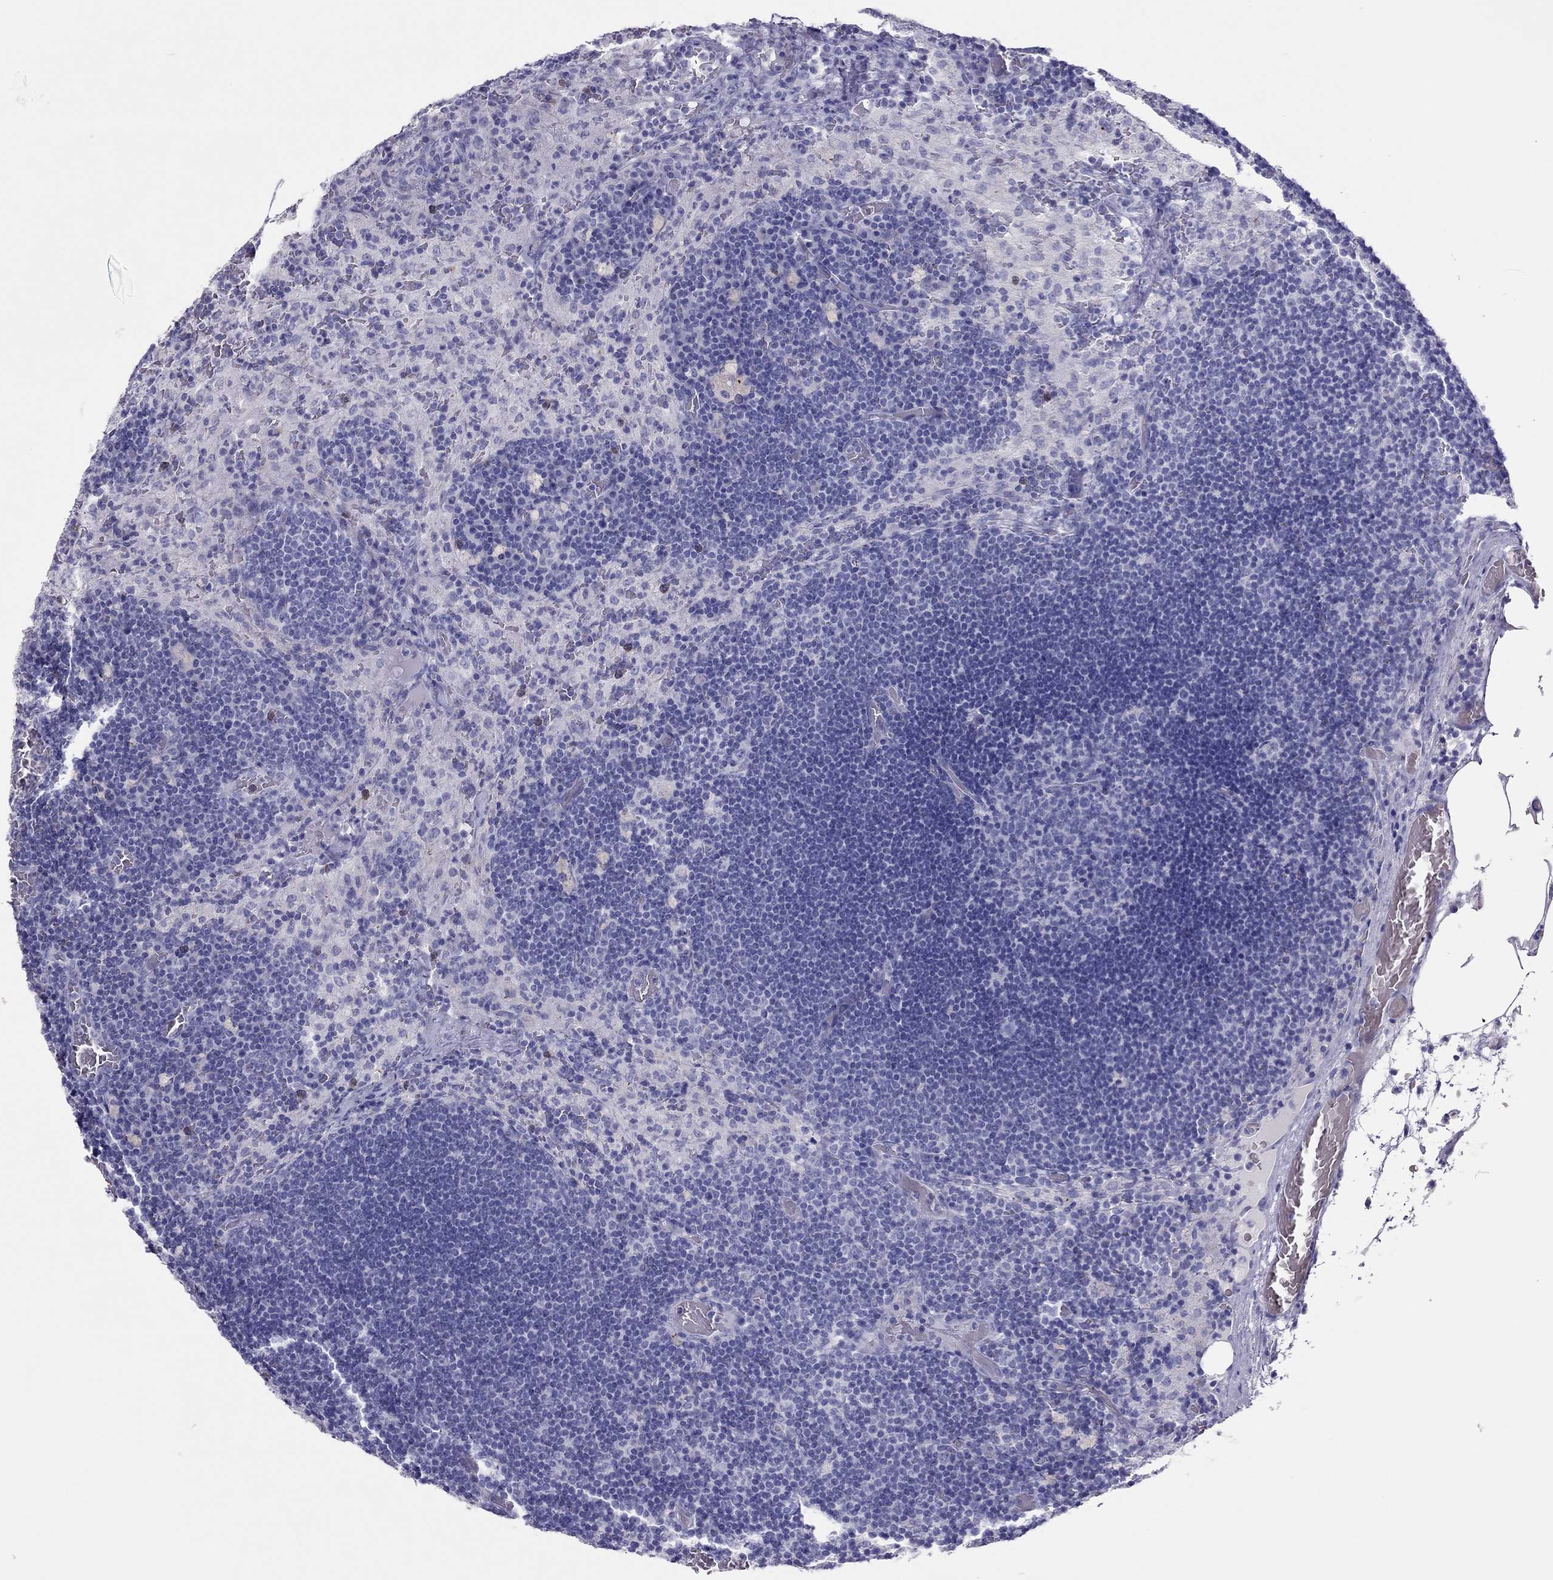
{"staining": {"intensity": "negative", "quantity": "none", "location": "none"}, "tissue": "lymph node", "cell_type": "Germinal center cells", "image_type": "normal", "snomed": [{"axis": "morphology", "description": "Normal tissue, NOS"}, {"axis": "topography", "description": "Lymph node"}], "caption": "Protein analysis of unremarkable lymph node demonstrates no significant staining in germinal center cells.", "gene": "TSHB", "patient": {"sex": "male", "age": 63}}